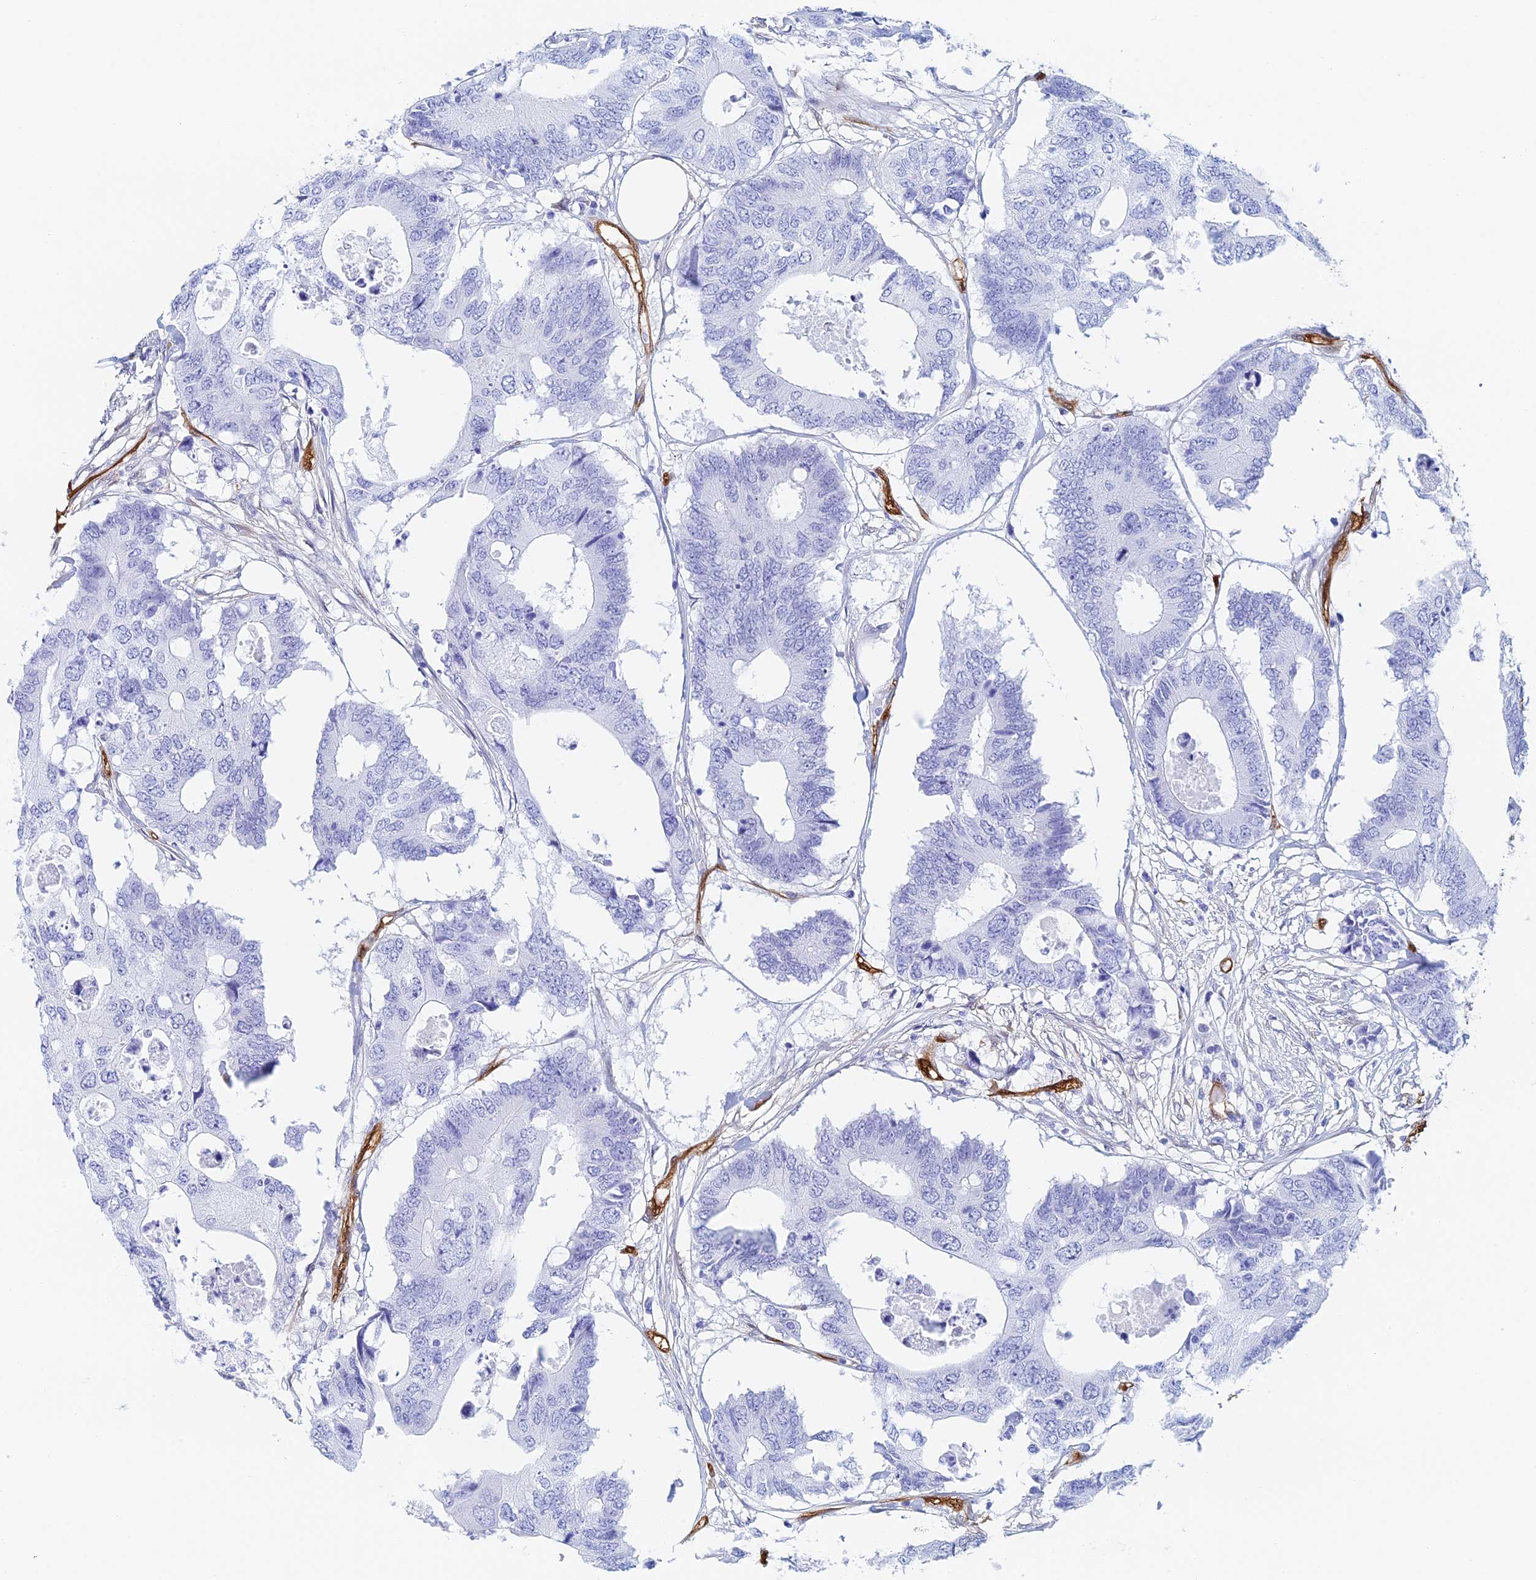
{"staining": {"intensity": "negative", "quantity": "none", "location": "none"}, "tissue": "colorectal cancer", "cell_type": "Tumor cells", "image_type": "cancer", "snomed": [{"axis": "morphology", "description": "Adenocarcinoma, NOS"}, {"axis": "topography", "description": "Colon"}], "caption": "This image is of adenocarcinoma (colorectal) stained with IHC to label a protein in brown with the nuclei are counter-stained blue. There is no positivity in tumor cells.", "gene": "CRIP2", "patient": {"sex": "male", "age": 71}}